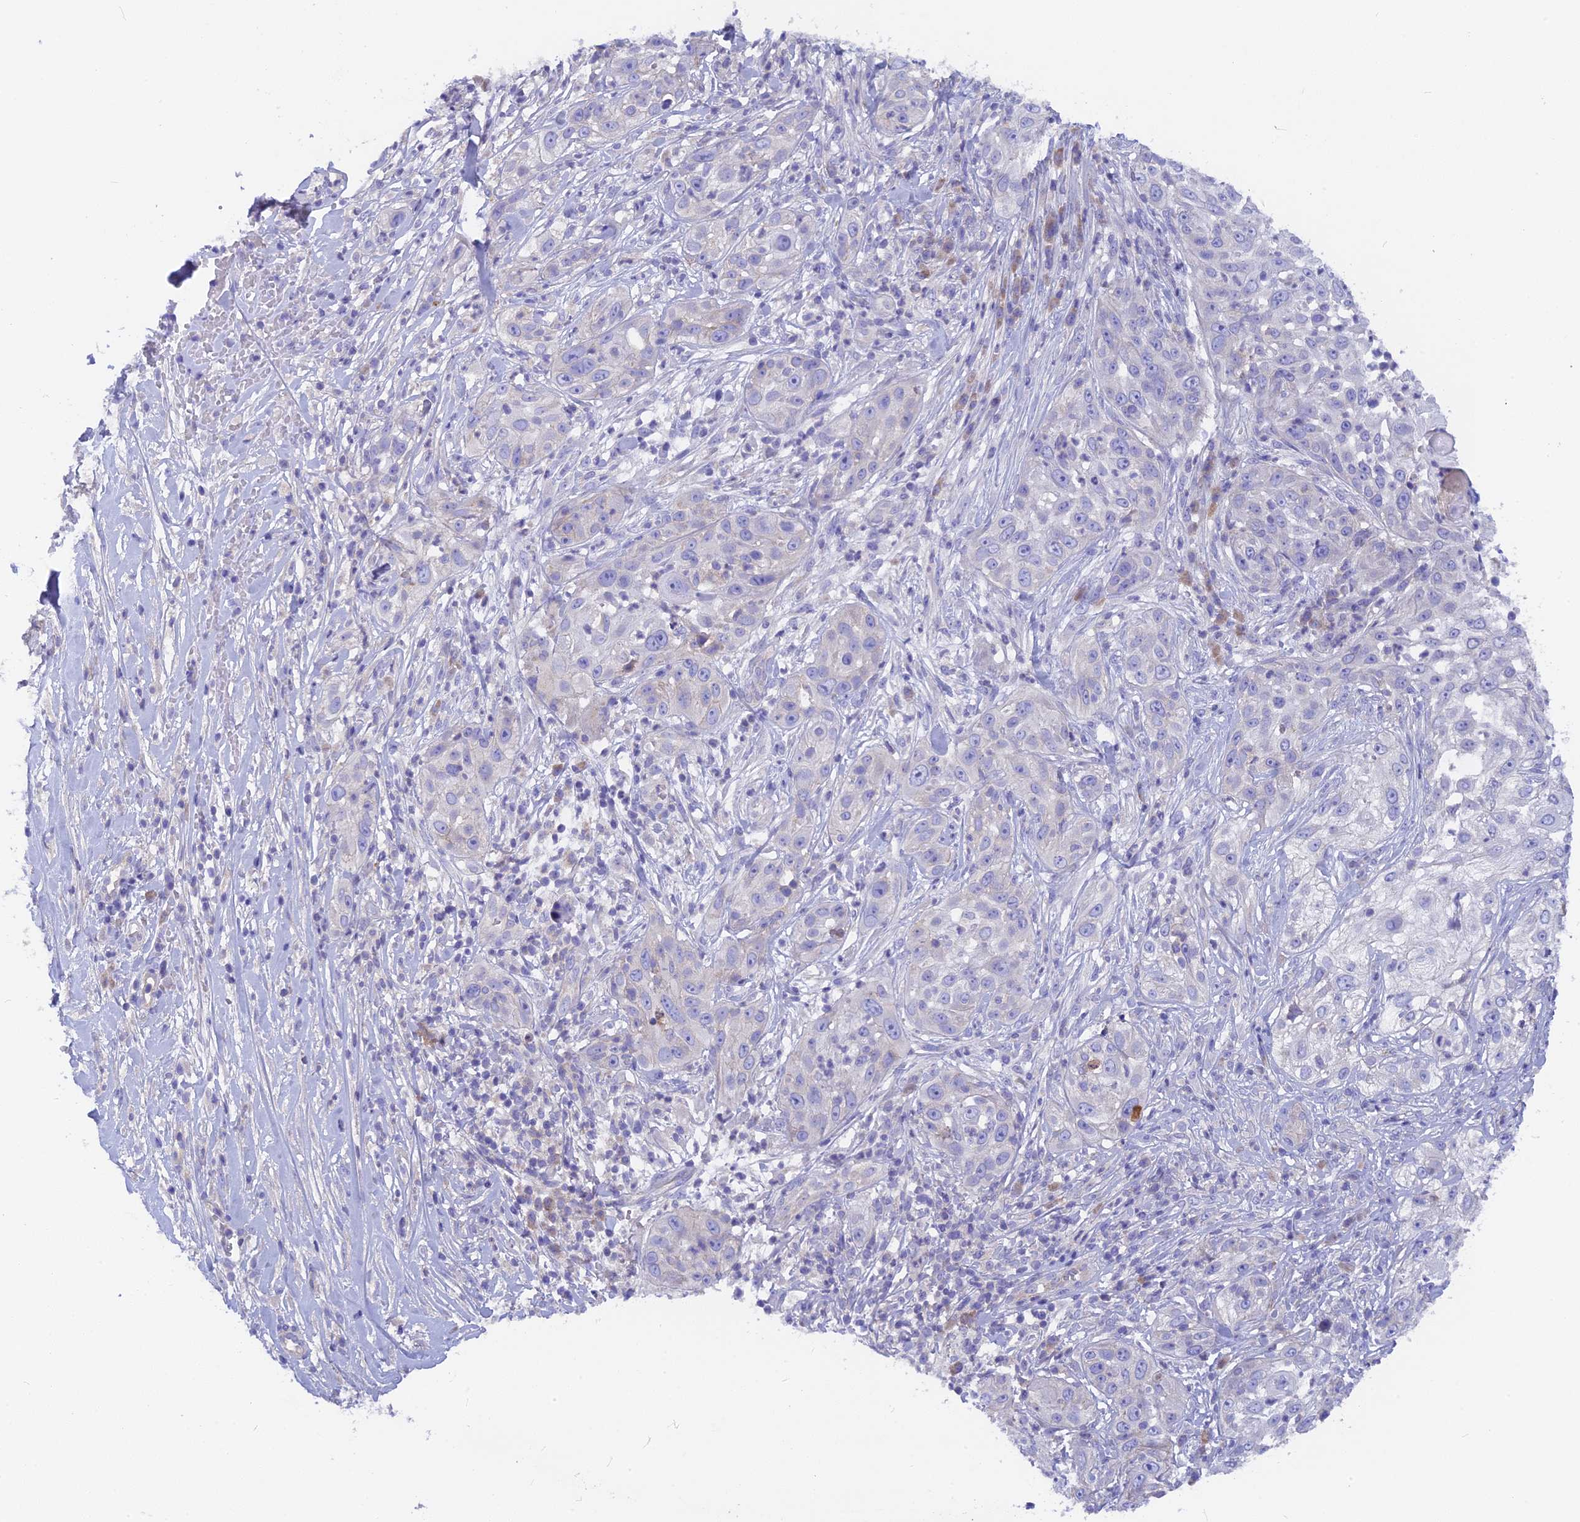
{"staining": {"intensity": "negative", "quantity": "none", "location": "none"}, "tissue": "skin cancer", "cell_type": "Tumor cells", "image_type": "cancer", "snomed": [{"axis": "morphology", "description": "Squamous cell carcinoma, NOS"}, {"axis": "topography", "description": "Skin"}], "caption": "Tumor cells show no significant staining in squamous cell carcinoma (skin).", "gene": "PZP", "patient": {"sex": "female", "age": 44}}